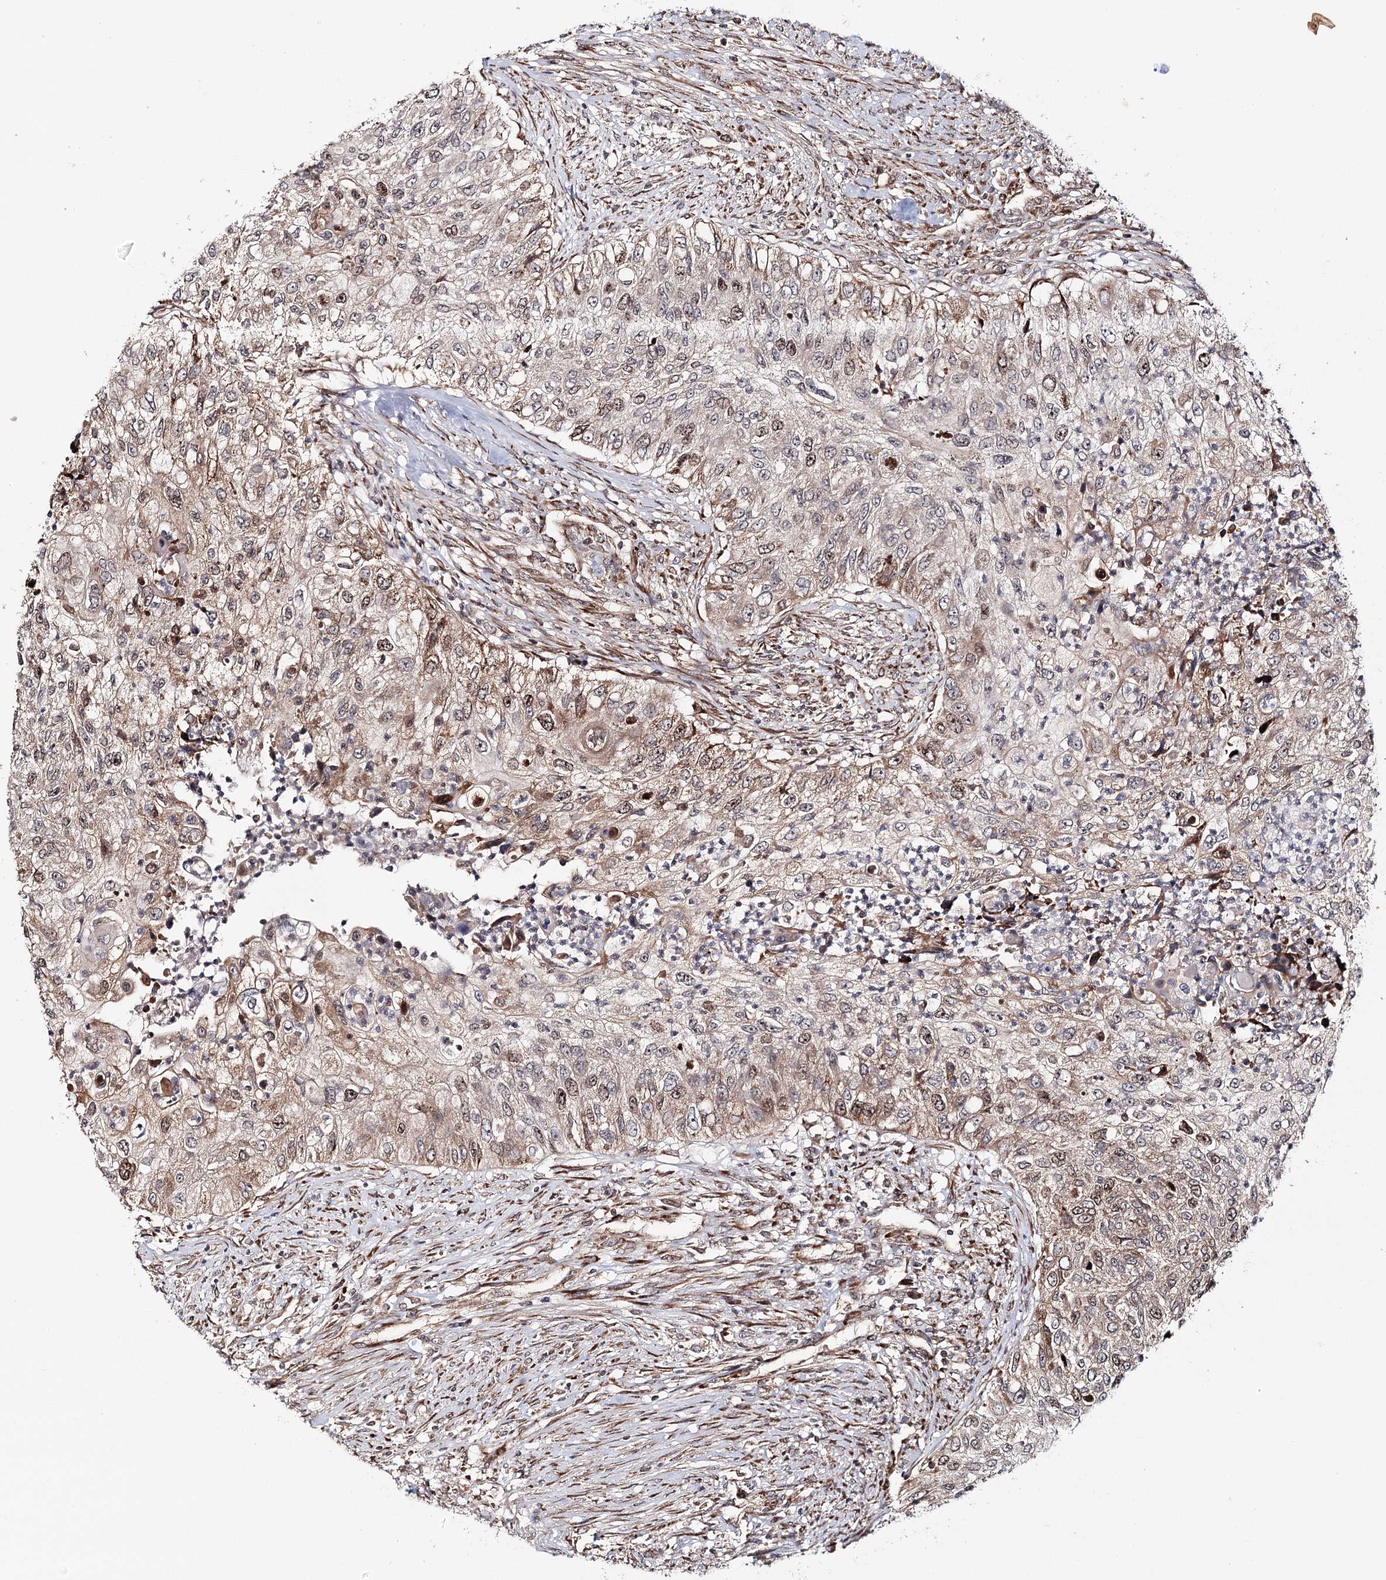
{"staining": {"intensity": "moderate", "quantity": "25%-75%", "location": "cytoplasmic/membranous,nuclear"}, "tissue": "urothelial cancer", "cell_type": "Tumor cells", "image_type": "cancer", "snomed": [{"axis": "morphology", "description": "Urothelial carcinoma, High grade"}, {"axis": "topography", "description": "Urinary bladder"}], "caption": "Immunohistochemistry (IHC) (DAB (3,3'-diaminobenzidine)) staining of human urothelial cancer displays moderate cytoplasmic/membranous and nuclear protein expression in about 25%-75% of tumor cells. The staining was performed using DAB (3,3'-diaminobenzidine) to visualize the protein expression in brown, while the nuclei were stained in blue with hematoxylin (Magnification: 20x).", "gene": "MKNK1", "patient": {"sex": "female", "age": 60}}